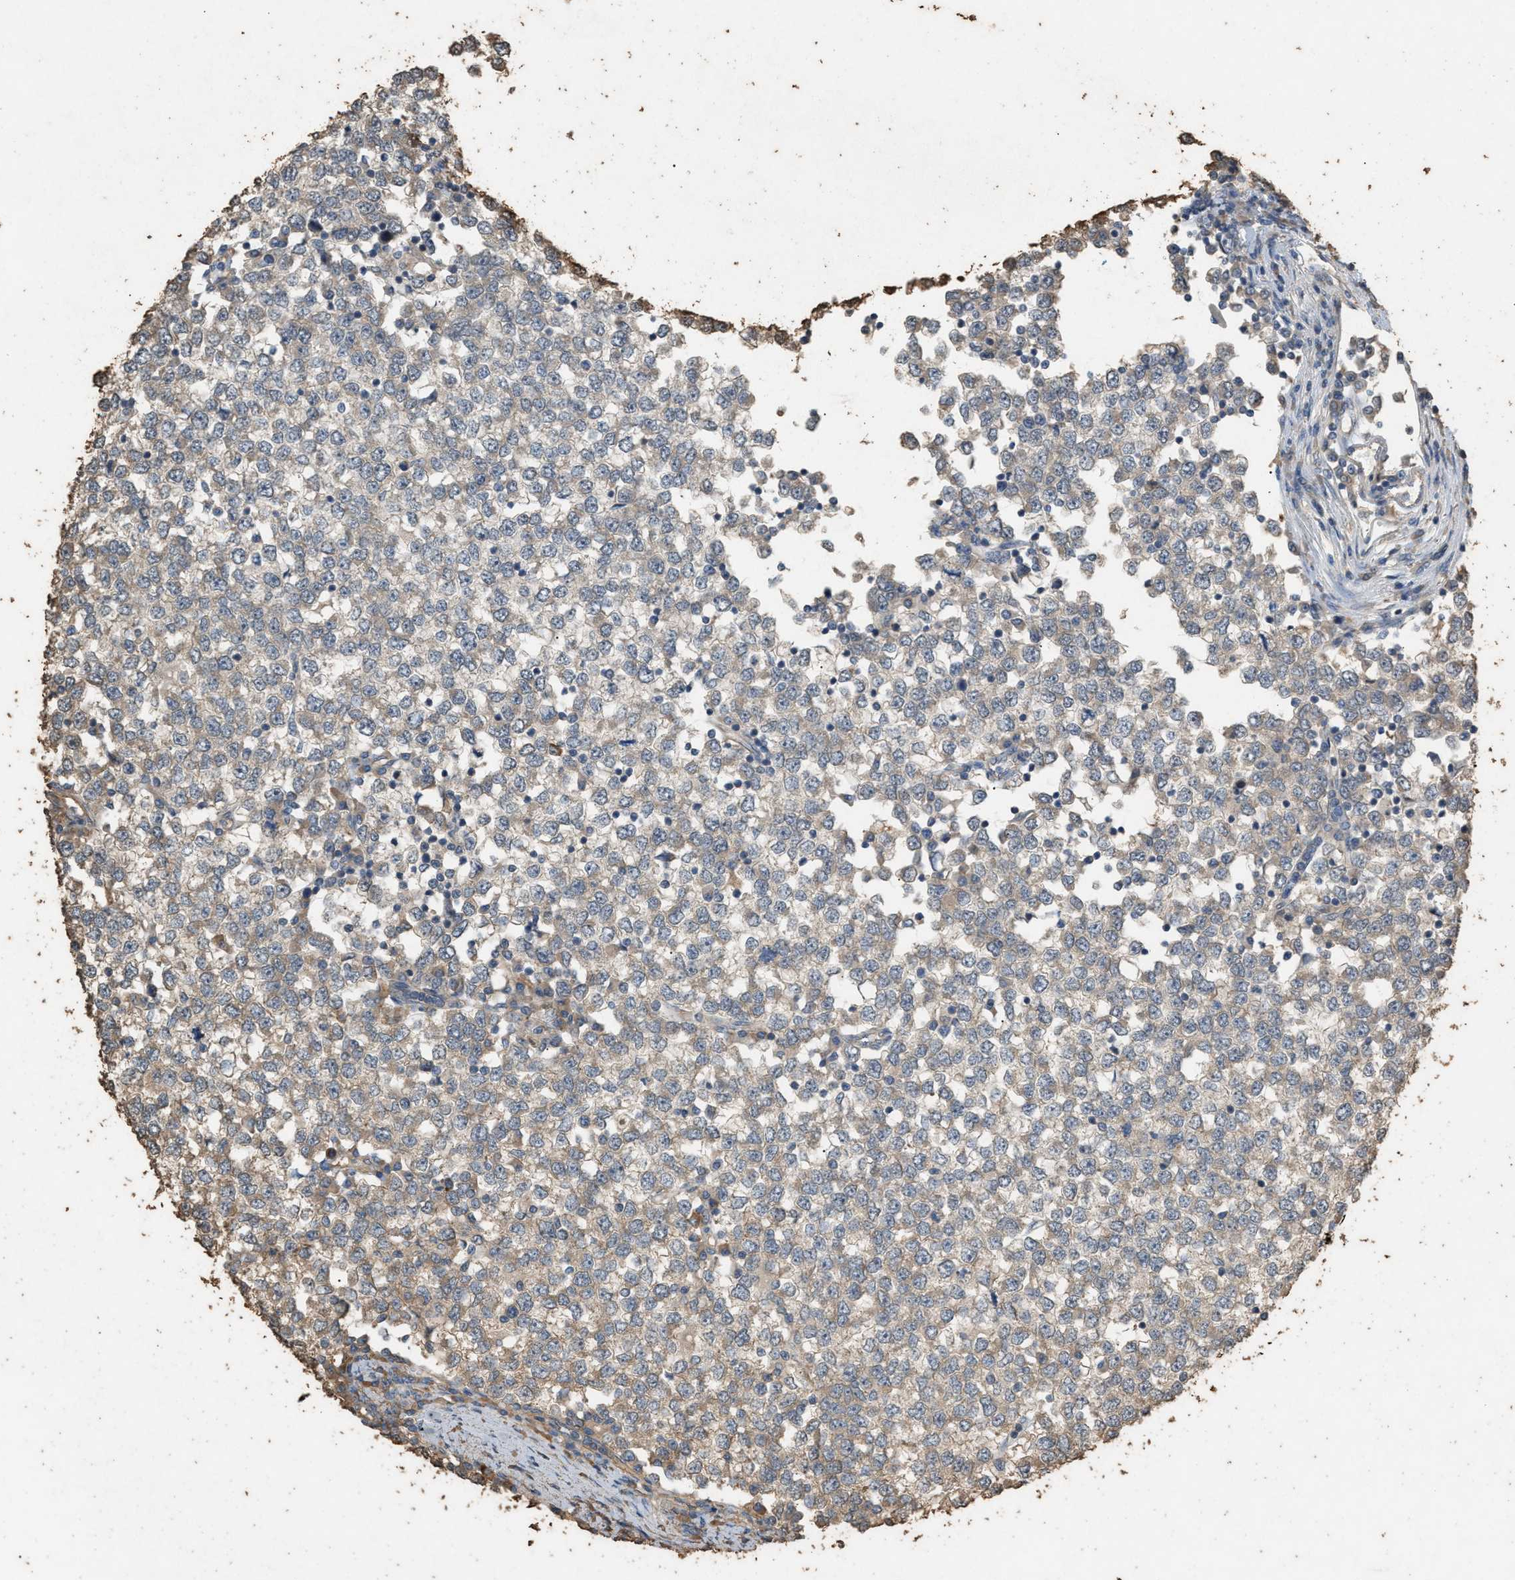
{"staining": {"intensity": "weak", "quantity": "<25%", "location": "cytoplasmic/membranous"}, "tissue": "testis cancer", "cell_type": "Tumor cells", "image_type": "cancer", "snomed": [{"axis": "morphology", "description": "Seminoma, NOS"}, {"axis": "topography", "description": "Testis"}], "caption": "Immunohistochemistry of human testis cancer shows no staining in tumor cells. (DAB (3,3'-diaminobenzidine) IHC with hematoxylin counter stain).", "gene": "DCAF7", "patient": {"sex": "male", "age": 65}}